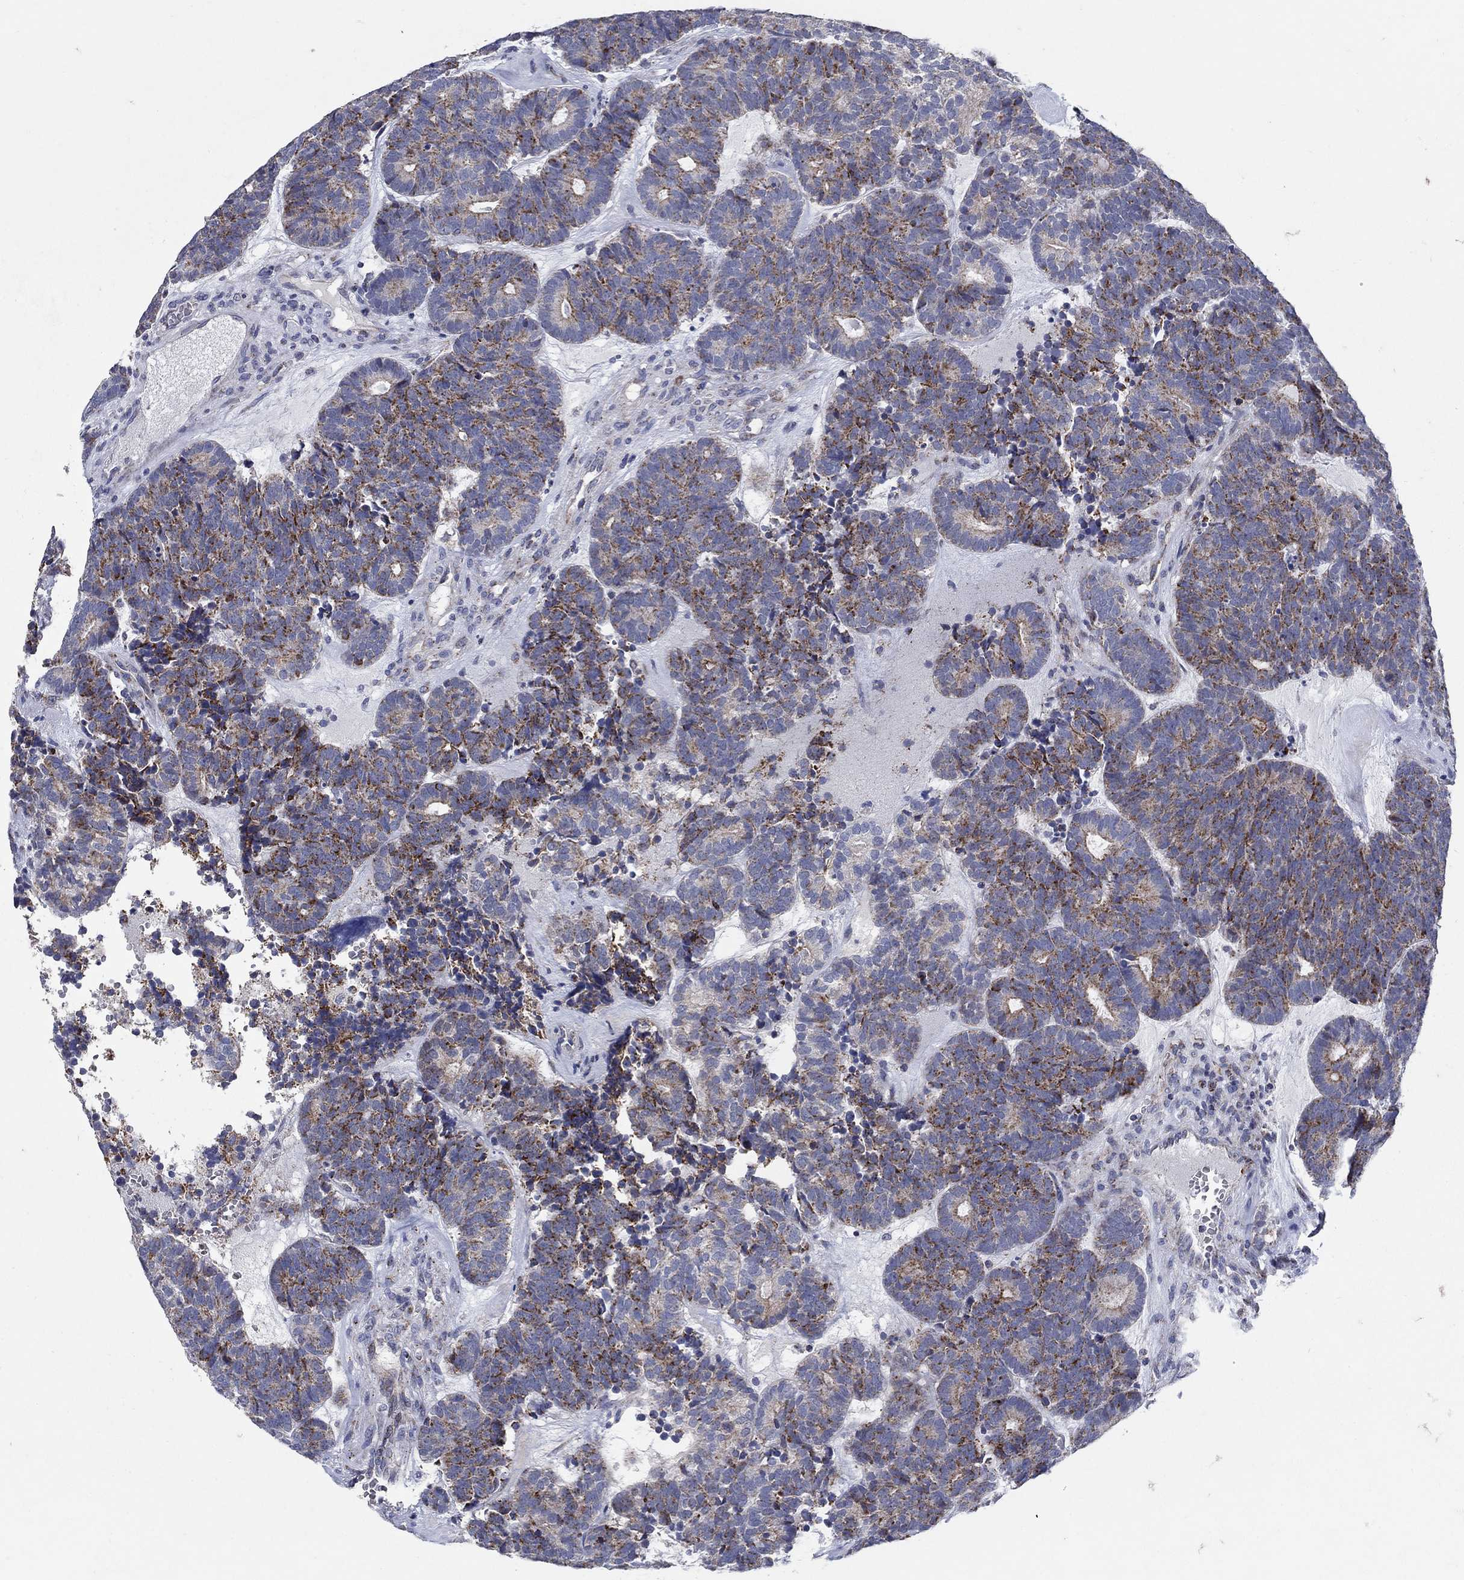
{"staining": {"intensity": "strong", "quantity": "25%-75%", "location": "cytoplasmic/membranous"}, "tissue": "head and neck cancer", "cell_type": "Tumor cells", "image_type": "cancer", "snomed": [{"axis": "morphology", "description": "Adenocarcinoma, NOS"}, {"axis": "topography", "description": "Head-Neck"}], "caption": "A micrograph showing strong cytoplasmic/membranous staining in approximately 25%-75% of tumor cells in adenocarcinoma (head and neck), as visualized by brown immunohistochemical staining.", "gene": "HMX2", "patient": {"sex": "female", "age": 81}}